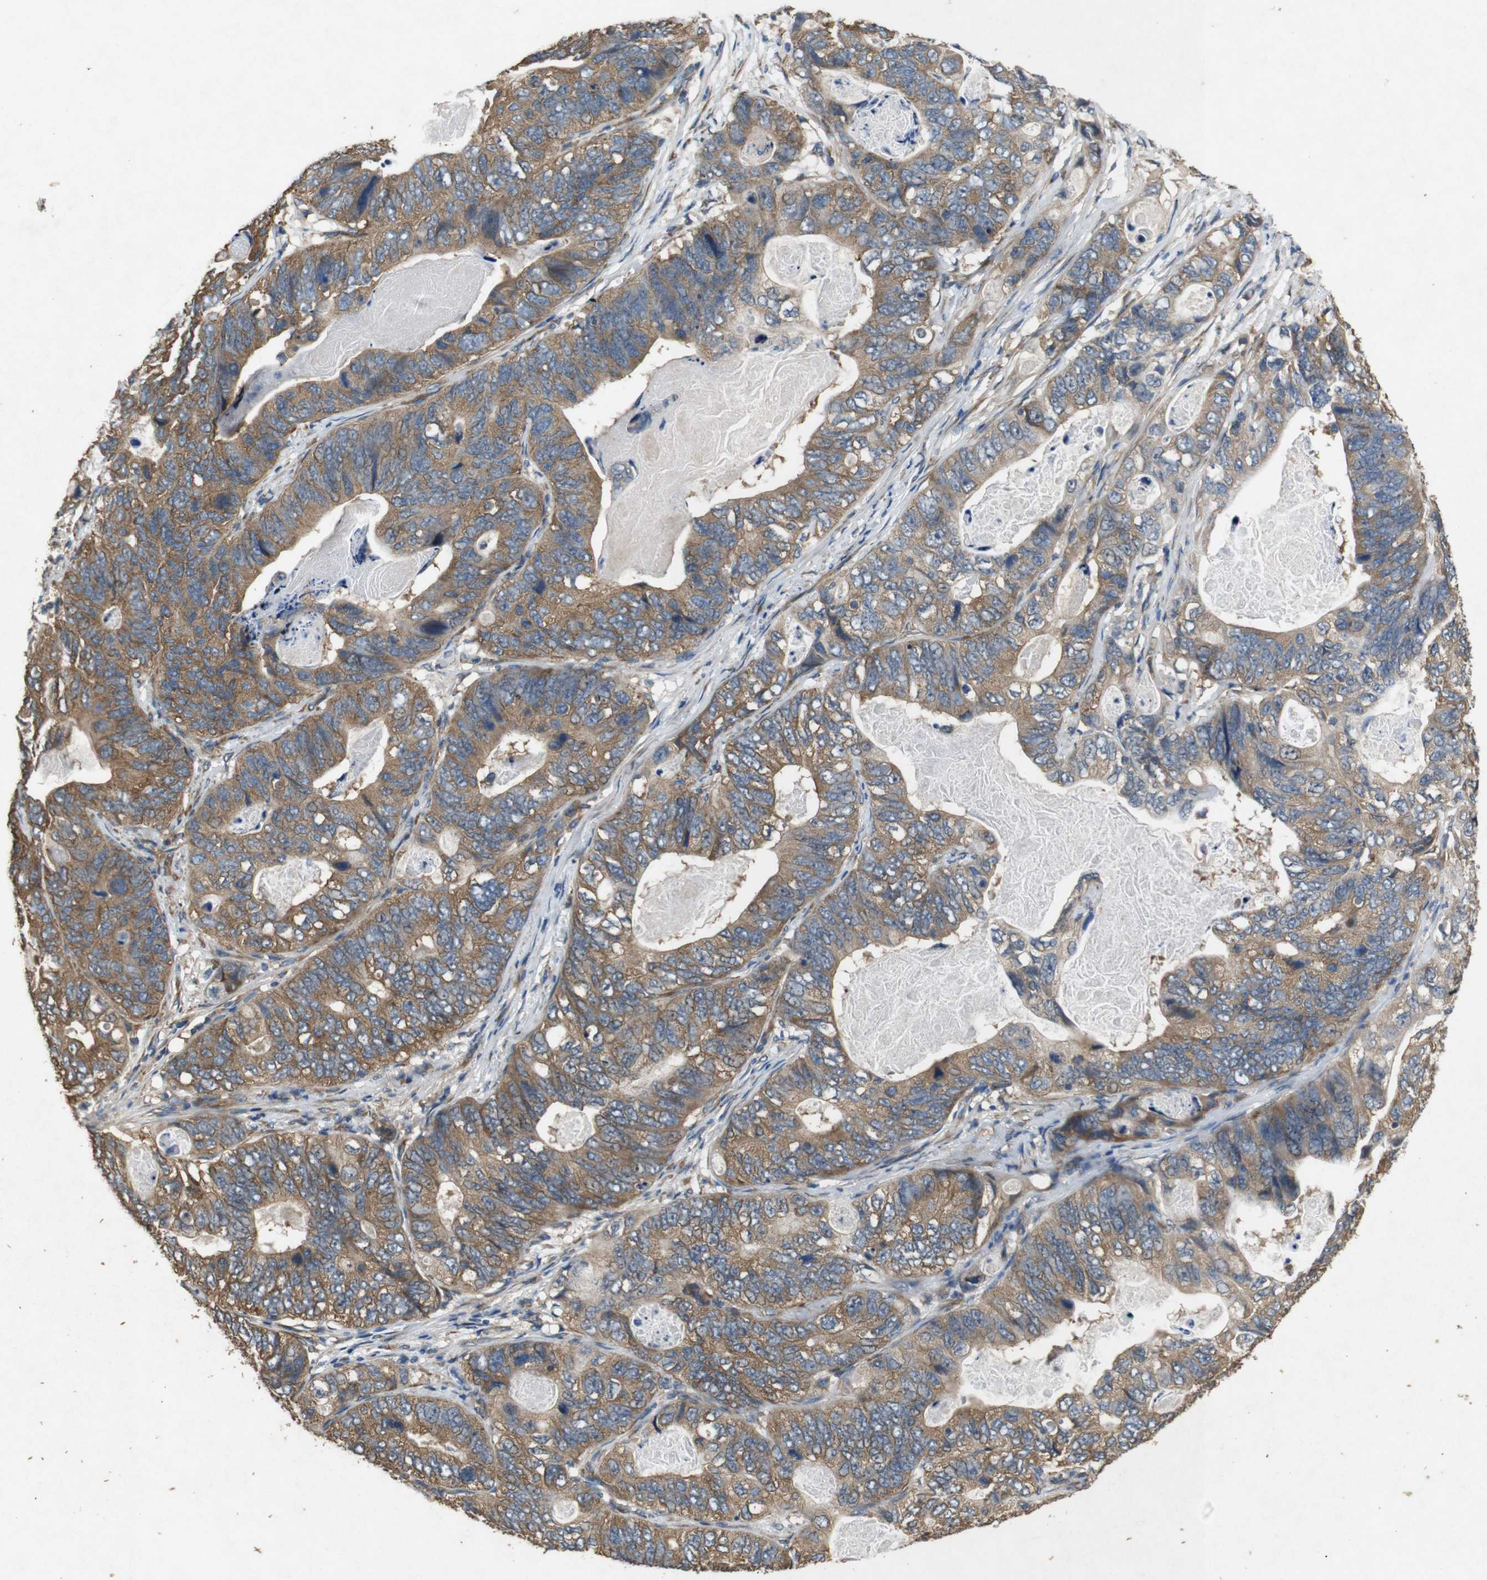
{"staining": {"intensity": "moderate", "quantity": ">75%", "location": "cytoplasmic/membranous"}, "tissue": "stomach cancer", "cell_type": "Tumor cells", "image_type": "cancer", "snomed": [{"axis": "morphology", "description": "Adenocarcinoma, NOS"}, {"axis": "topography", "description": "Stomach"}], "caption": "Immunohistochemistry image of neoplastic tissue: adenocarcinoma (stomach) stained using immunohistochemistry demonstrates medium levels of moderate protein expression localized specifically in the cytoplasmic/membranous of tumor cells, appearing as a cytoplasmic/membranous brown color.", "gene": "BNIP3", "patient": {"sex": "female", "age": 89}}